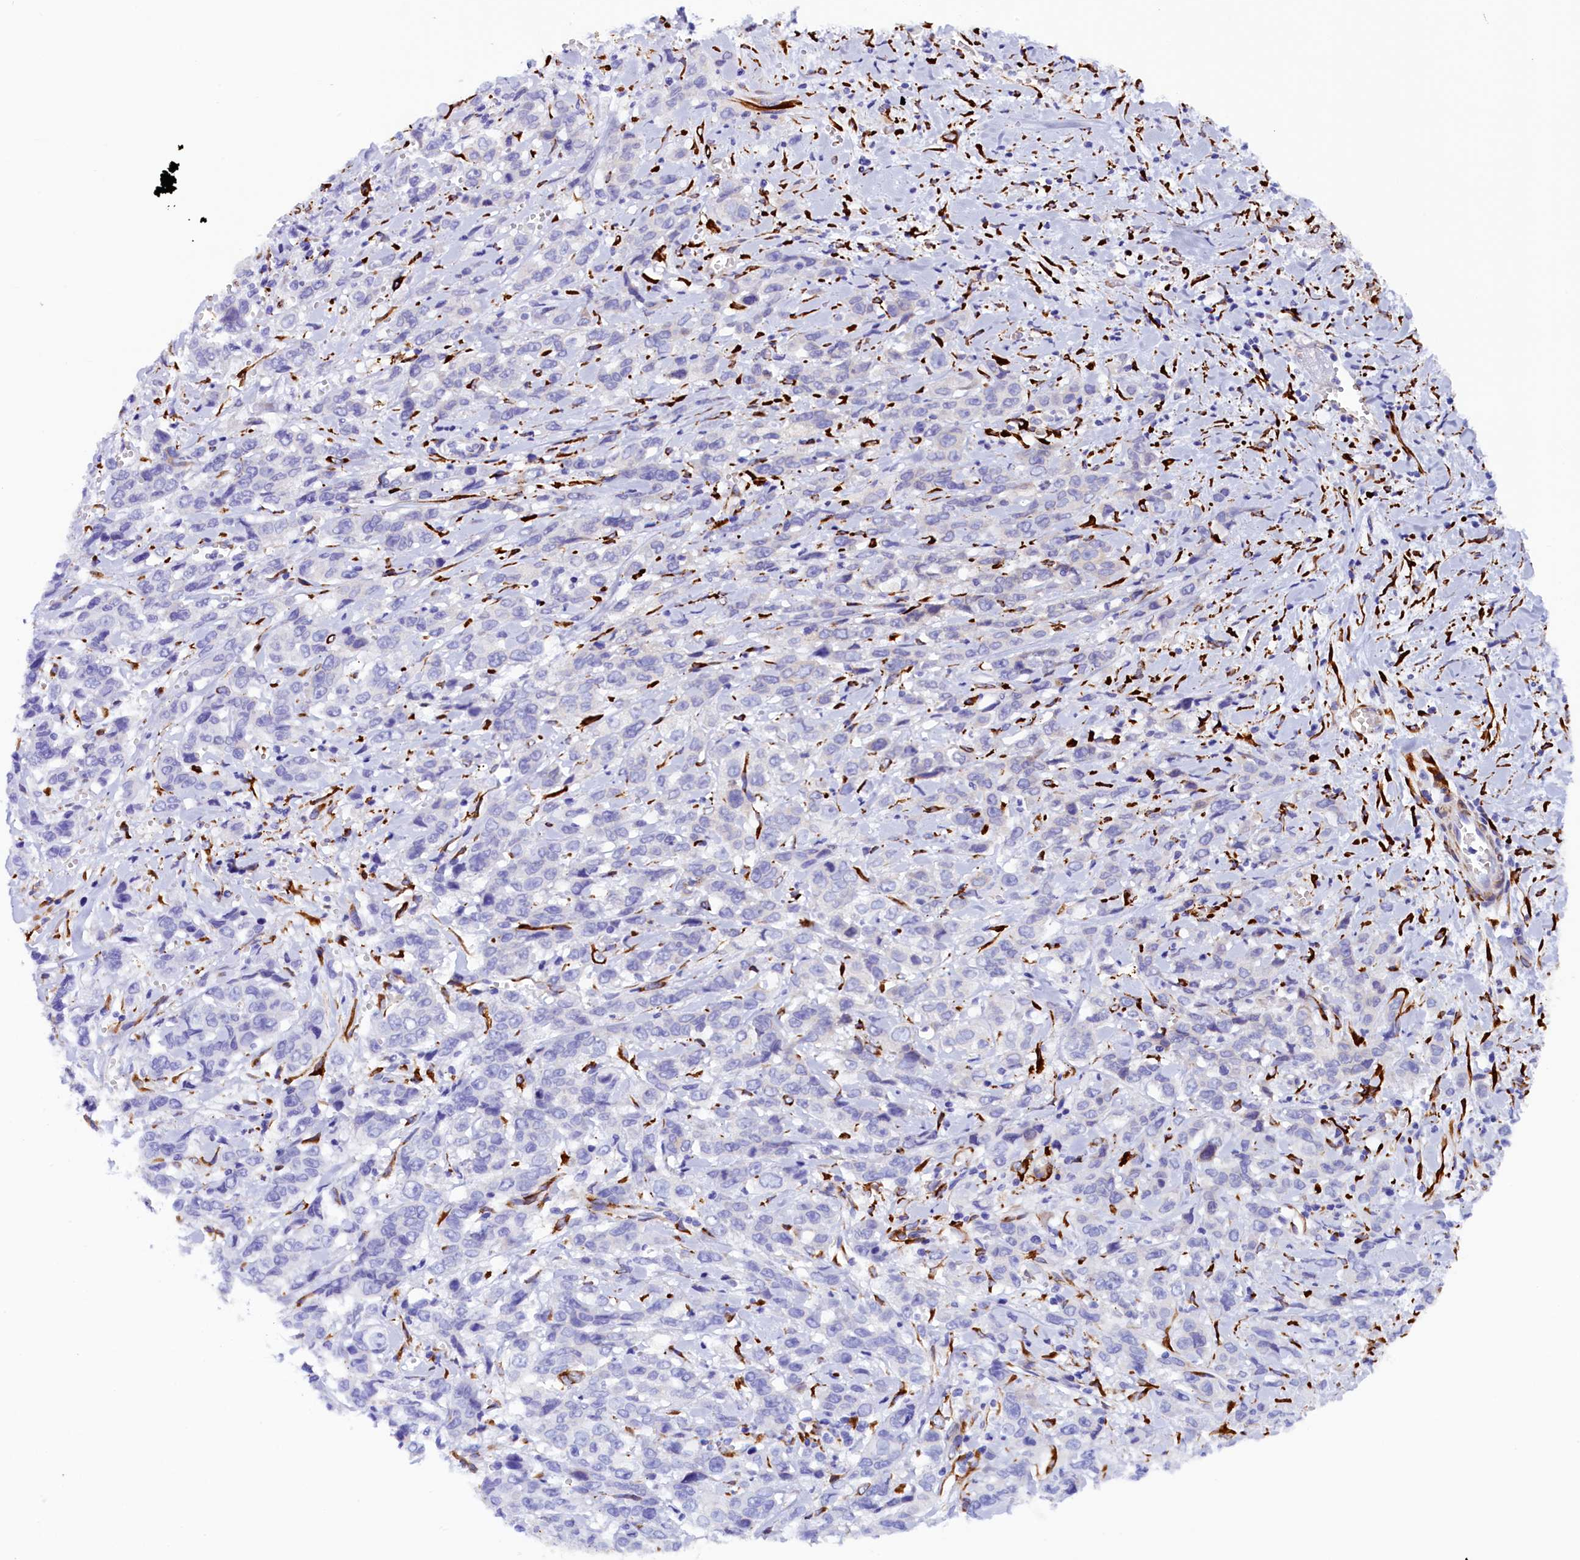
{"staining": {"intensity": "negative", "quantity": "none", "location": "none"}, "tissue": "stomach cancer", "cell_type": "Tumor cells", "image_type": "cancer", "snomed": [{"axis": "morphology", "description": "Adenocarcinoma, NOS"}, {"axis": "topography", "description": "Stomach, upper"}], "caption": "Human adenocarcinoma (stomach) stained for a protein using IHC reveals no expression in tumor cells.", "gene": "ARRDC4", "patient": {"sex": "male", "age": 62}}